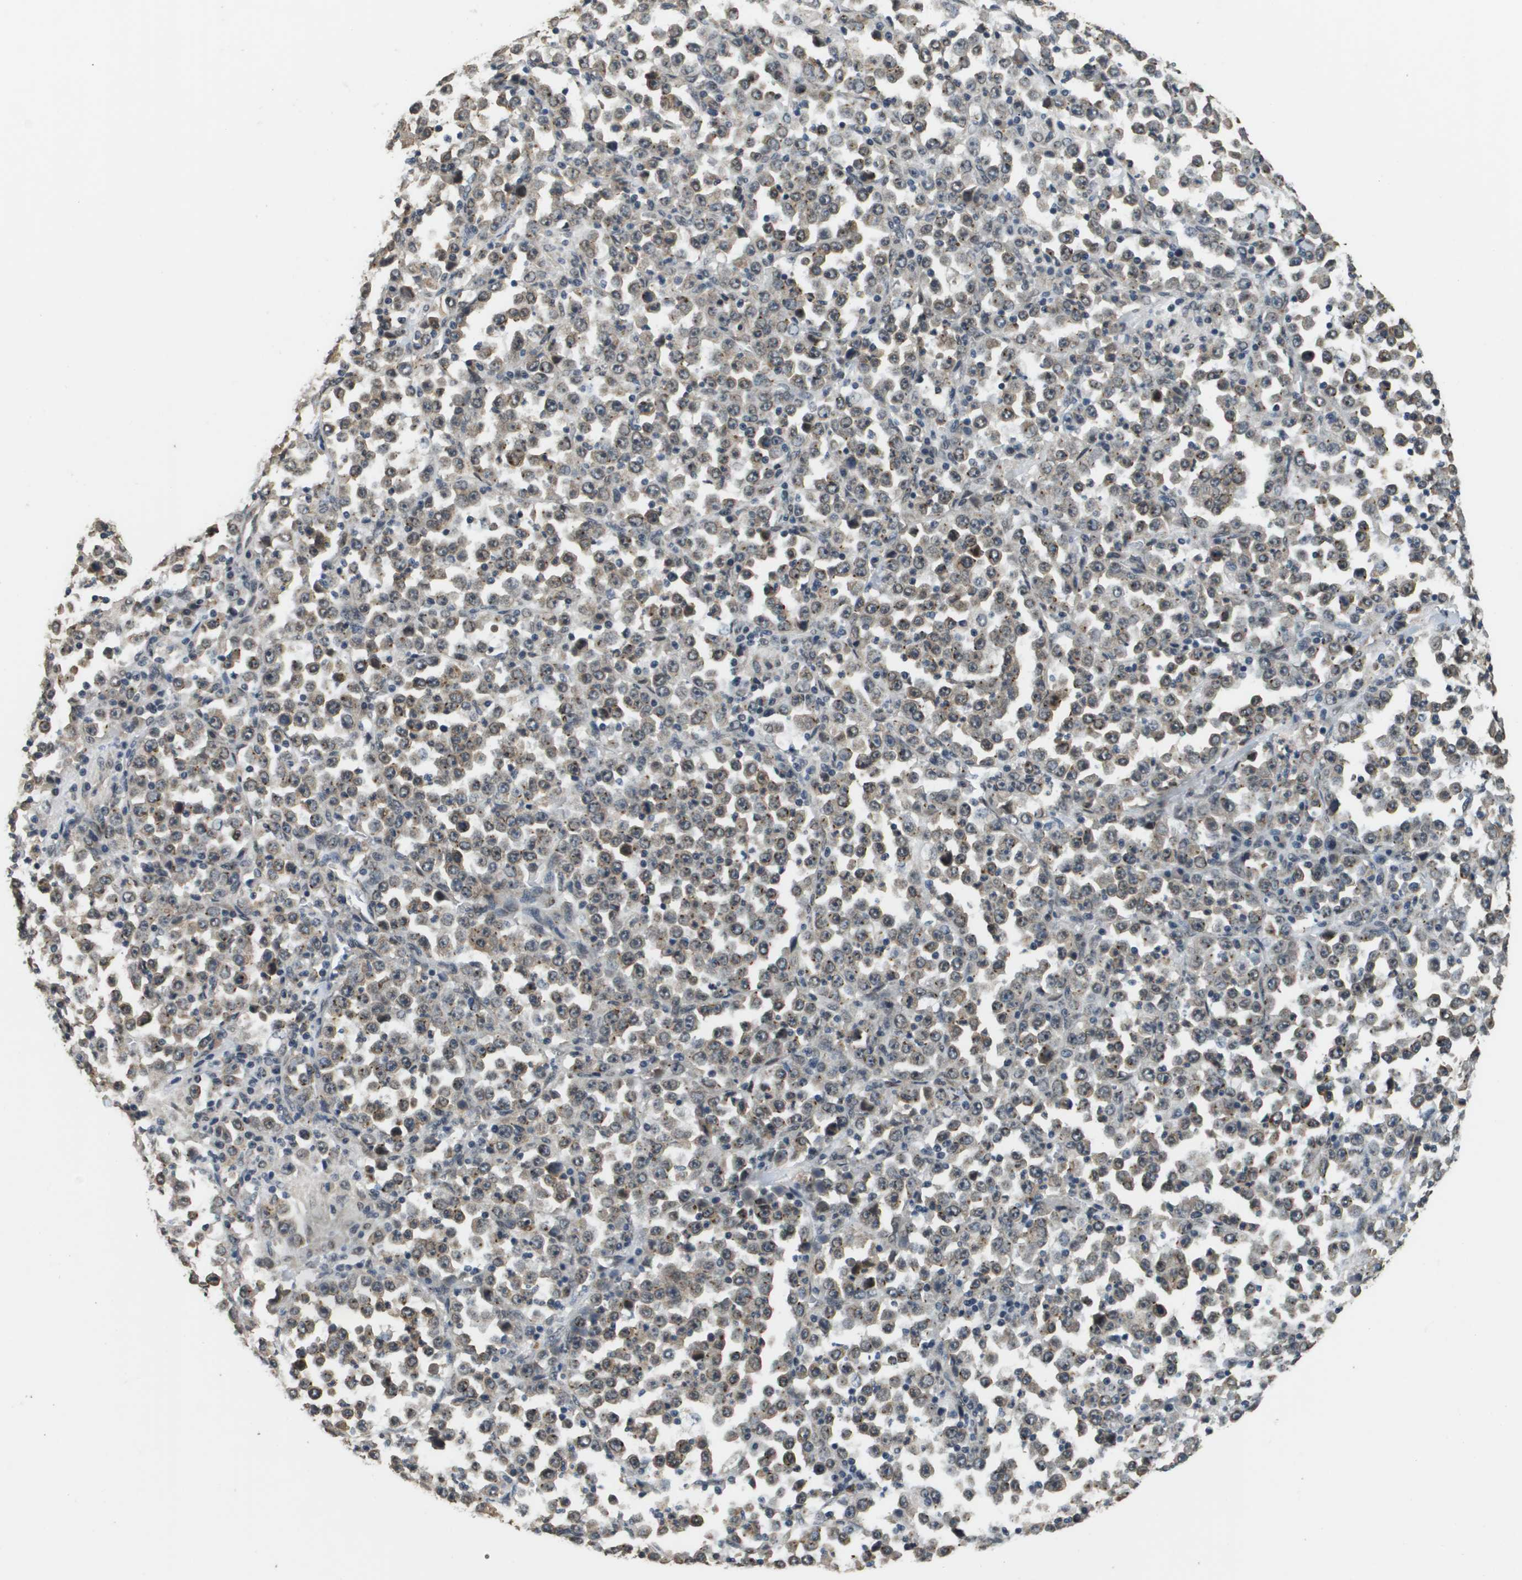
{"staining": {"intensity": "weak", "quantity": ">75%", "location": "cytoplasmic/membranous,nuclear"}, "tissue": "stomach cancer", "cell_type": "Tumor cells", "image_type": "cancer", "snomed": [{"axis": "morphology", "description": "Normal tissue, NOS"}, {"axis": "morphology", "description": "Adenocarcinoma, NOS"}, {"axis": "topography", "description": "Stomach, upper"}, {"axis": "topography", "description": "Stomach"}], "caption": "Tumor cells reveal low levels of weak cytoplasmic/membranous and nuclear expression in approximately >75% of cells in stomach adenocarcinoma.", "gene": "FANCC", "patient": {"sex": "male", "age": 59}}